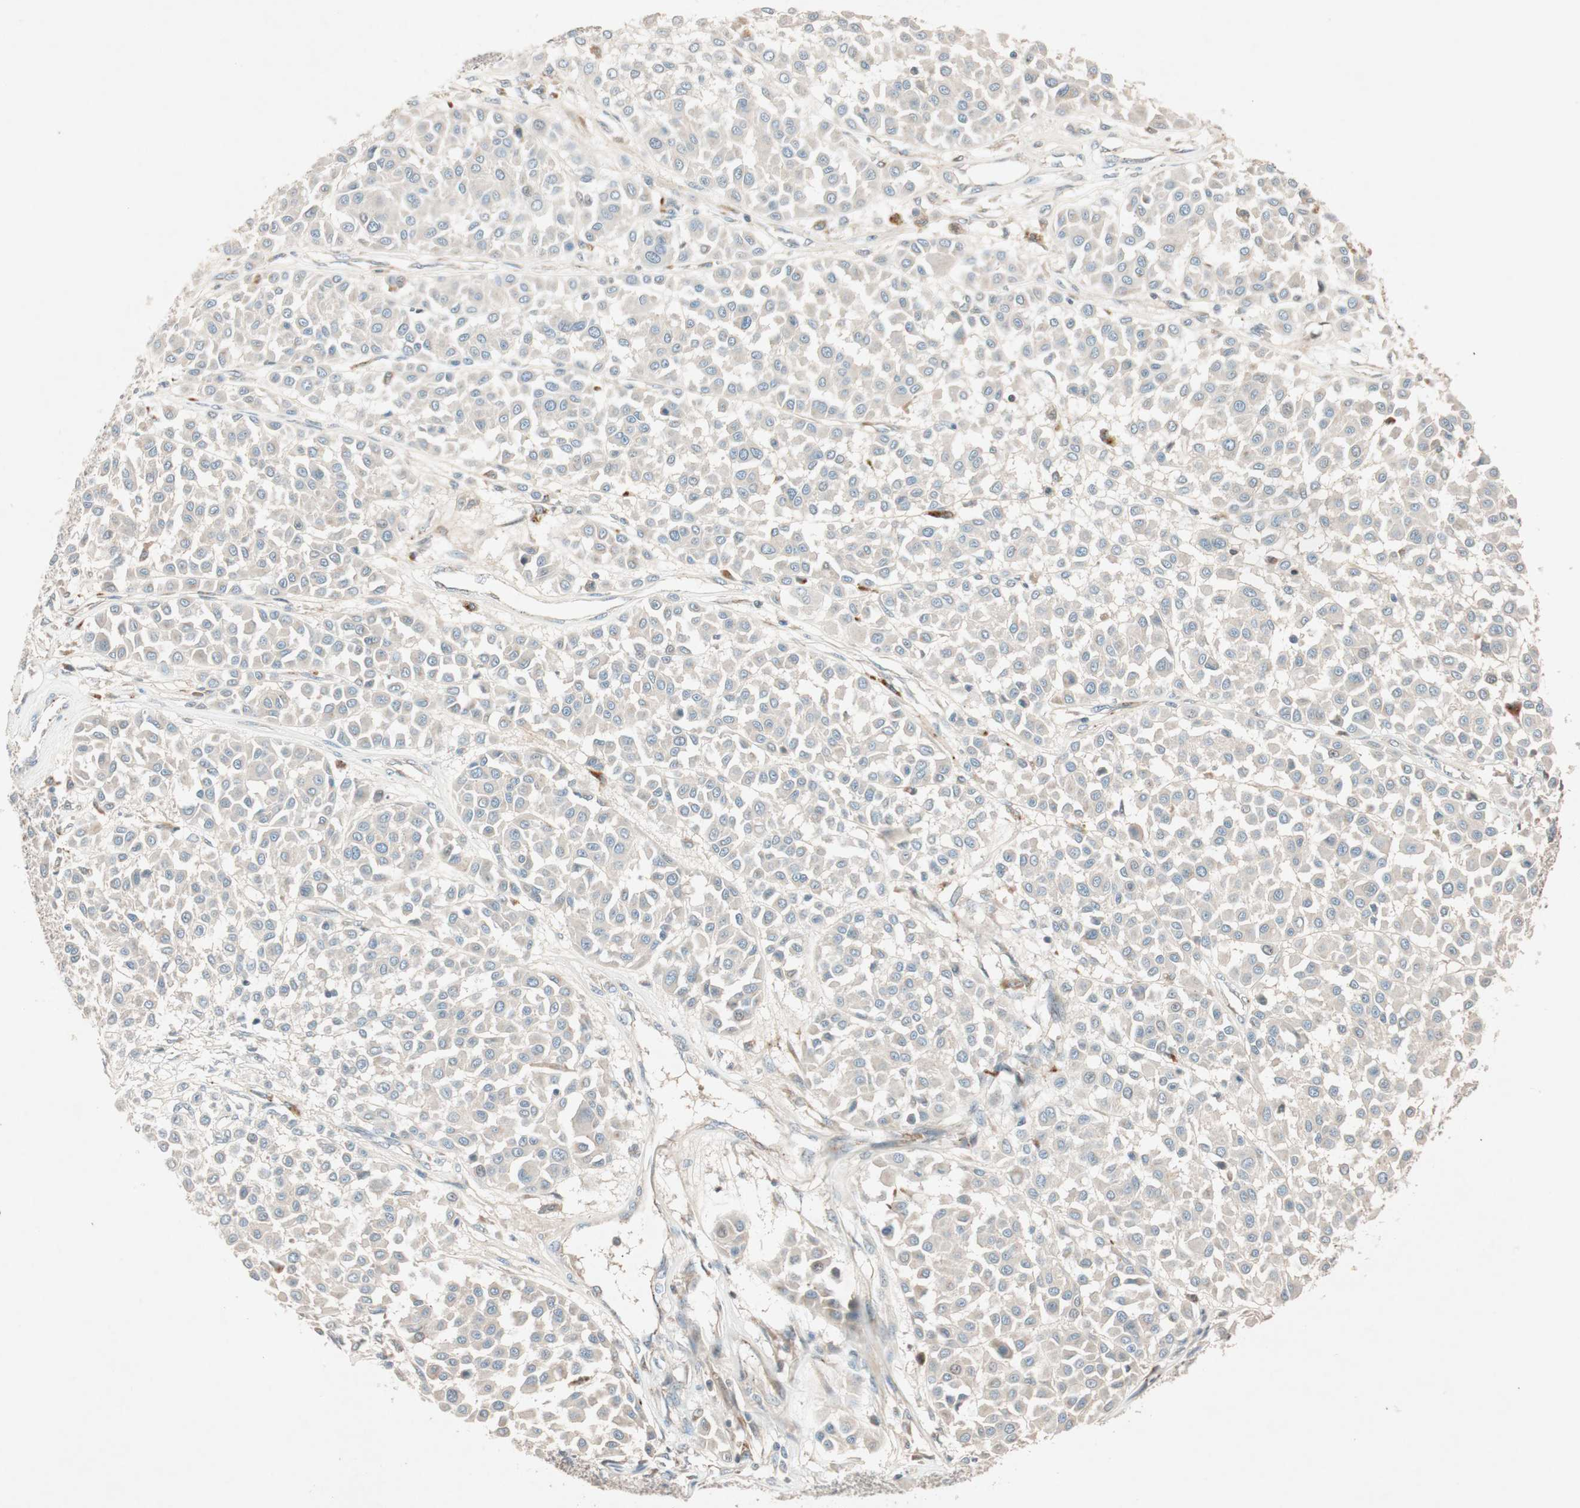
{"staining": {"intensity": "negative", "quantity": "none", "location": "none"}, "tissue": "melanoma", "cell_type": "Tumor cells", "image_type": "cancer", "snomed": [{"axis": "morphology", "description": "Malignant melanoma, Metastatic site"}, {"axis": "topography", "description": "Soft tissue"}], "caption": "Tumor cells show no significant staining in malignant melanoma (metastatic site).", "gene": "EPHA6", "patient": {"sex": "male", "age": 41}}